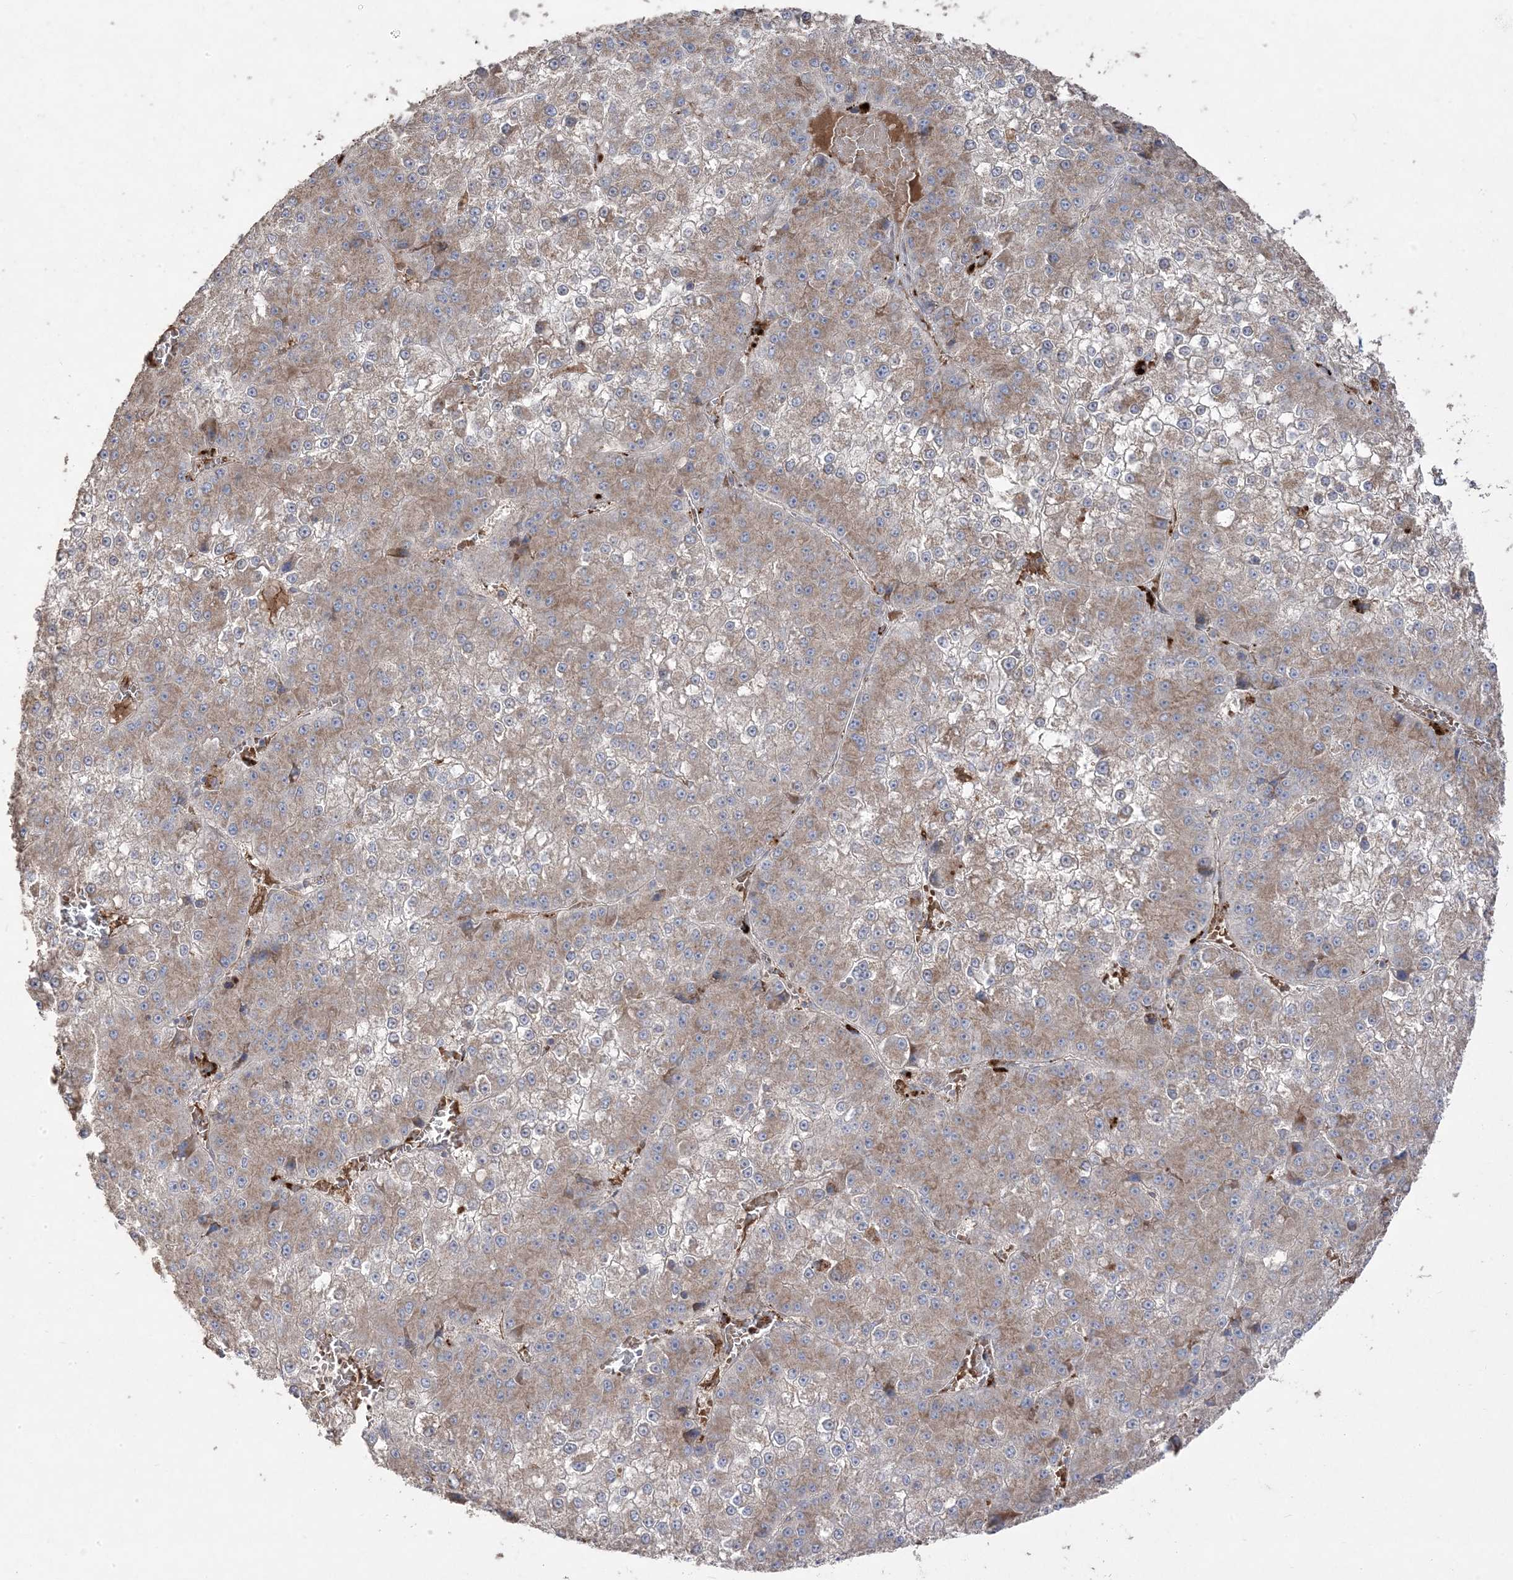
{"staining": {"intensity": "weak", "quantity": "25%-75%", "location": "cytoplasmic/membranous"}, "tissue": "liver cancer", "cell_type": "Tumor cells", "image_type": "cancer", "snomed": [{"axis": "morphology", "description": "Carcinoma, Hepatocellular, NOS"}, {"axis": "topography", "description": "Liver"}], "caption": "Hepatocellular carcinoma (liver) stained with a protein marker reveals weak staining in tumor cells.", "gene": "PPOX", "patient": {"sex": "female", "age": 73}}